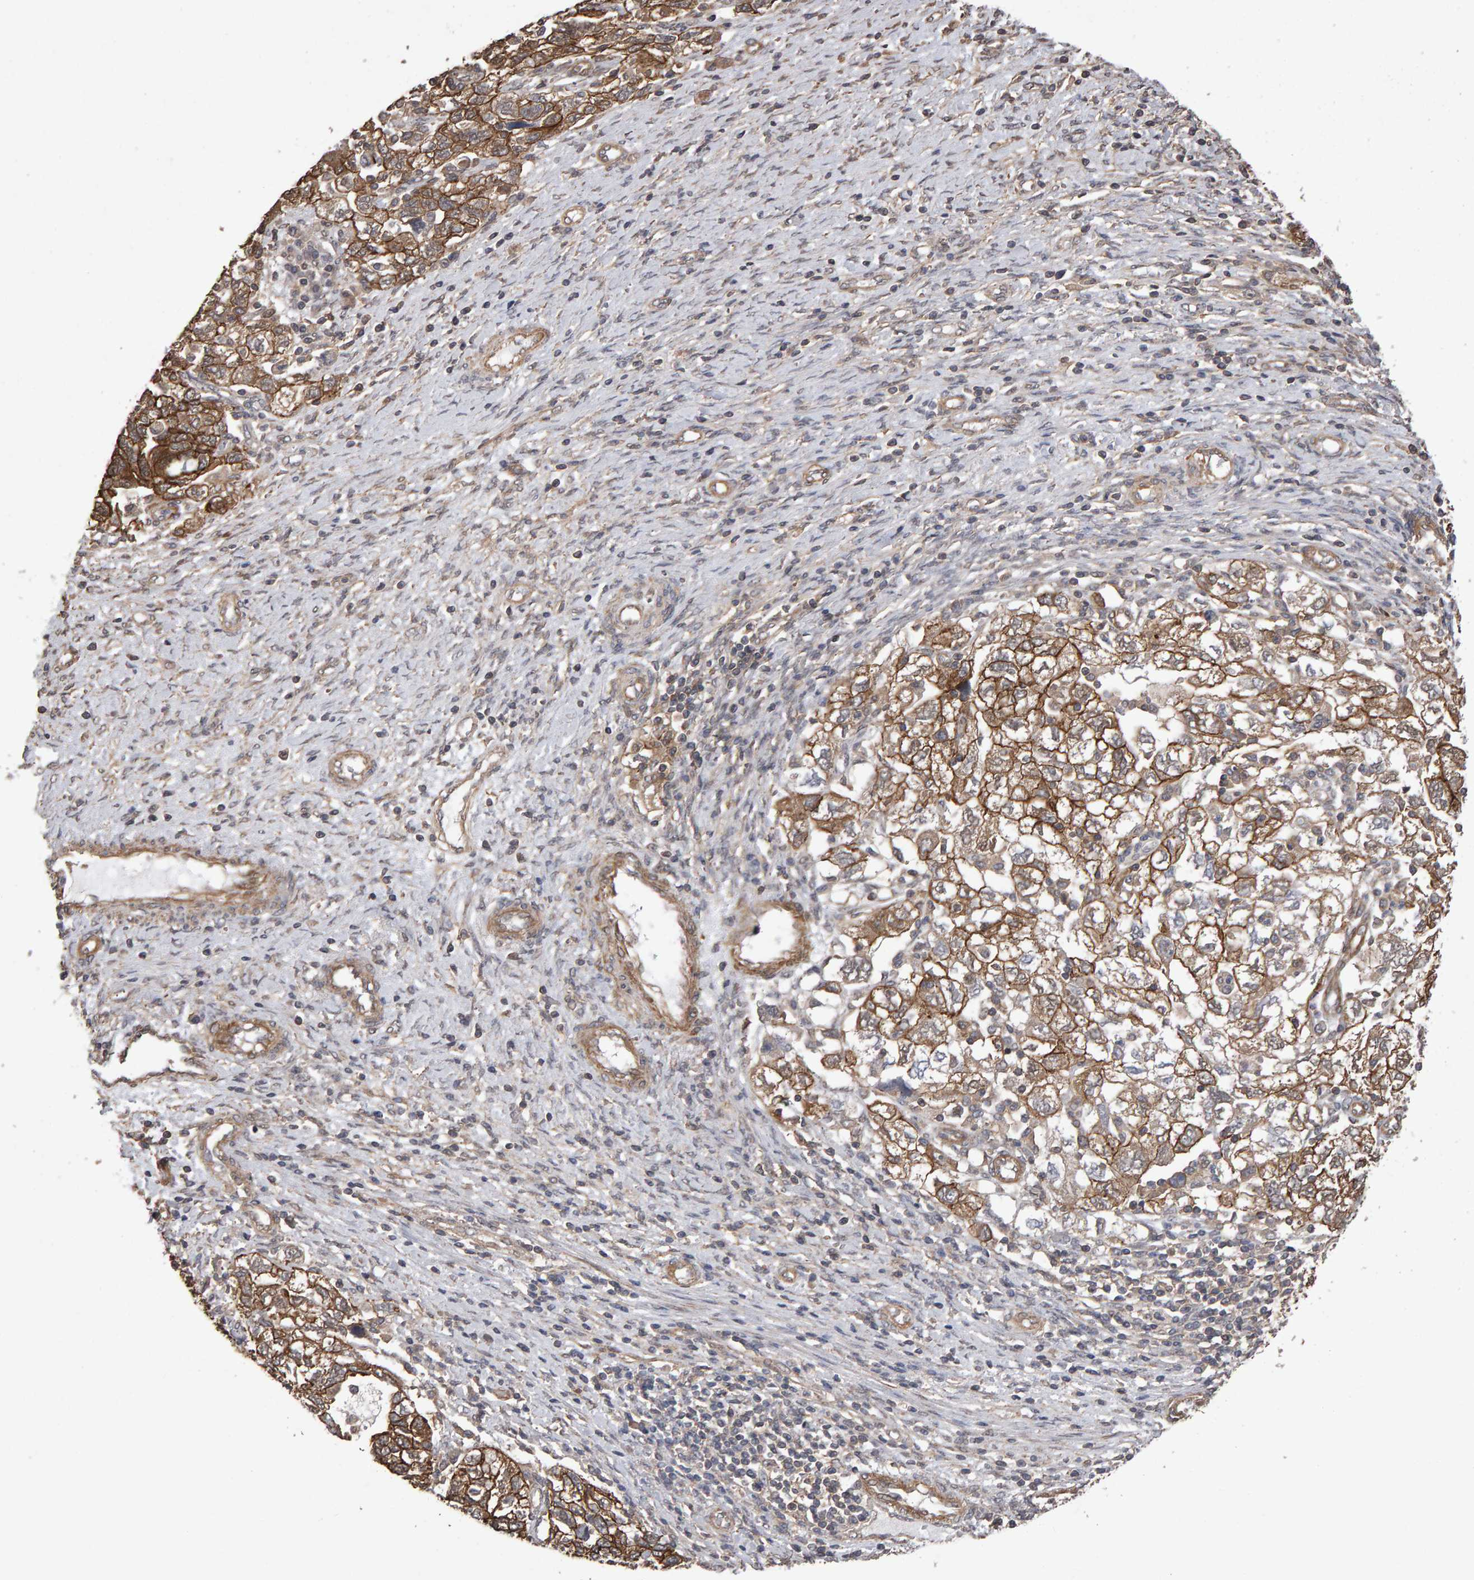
{"staining": {"intensity": "strong", "quantity": ">75%", "location": "cytoplasmic/membranous"}, "tissue": "ovarian cancer", "cell_type": "Tumor cells", "image_type": "cancer", "snomed": [{"axis": "morphology", "description": "Carcinoma, NOS"}, {"axis": "morphology", "description": "Cystadenocarcinoma, serous, NOS"}, {"axis": "topography", "description": "Ovary"}], "caption": "Ovarian cancer (carcinoma) stained with a brown dye exhibits strong cytoplasmic/membranous positive expression in about >75% of tumor cells.", "gene": "SCRIB", "patient": {"sex": "female", "age": 69}}